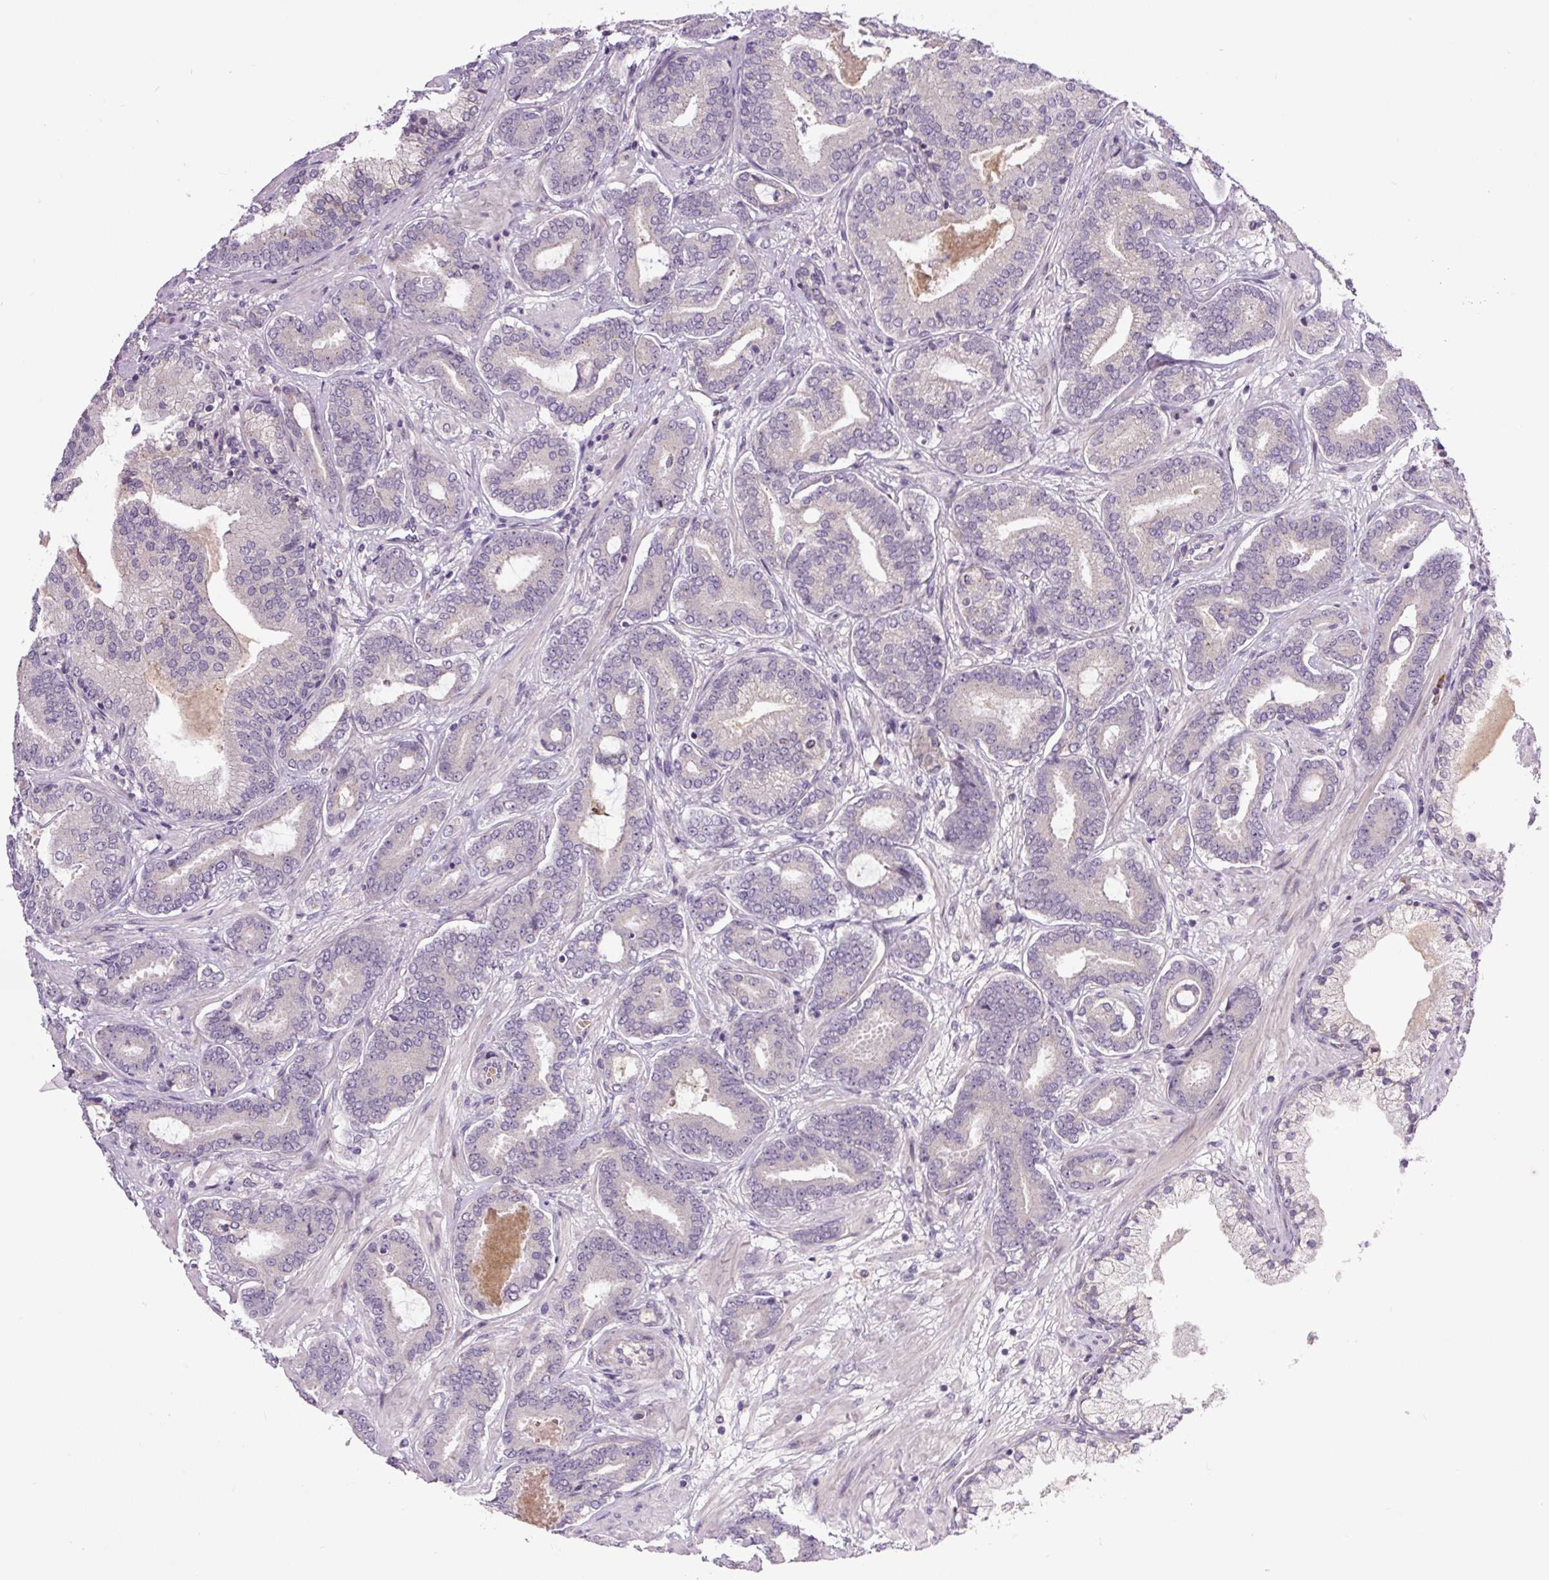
{"staining": {"intensity": "weak", "quantity": "25%-75%", "location": "cytoplasmic/membranous"}, "tissue": "prostate cancer", "cell_type": "Tumor cells", "image_type": "cancer", "snomed": [{"axis": "morphology", "description": "Adenocarcinoma, Low grade"}, {"axis": "topography", "description": "Prostate and seminal vesicle, NOS"}], "caption": "Tumor cells show low levels of weak cytoplasmic/membranous positivity in approximately 25%-75% of cells in human low-grade adenocarcinoma (prostate).", "gene": "PCM1", "patient": {"sex": "male", "age": 61}}